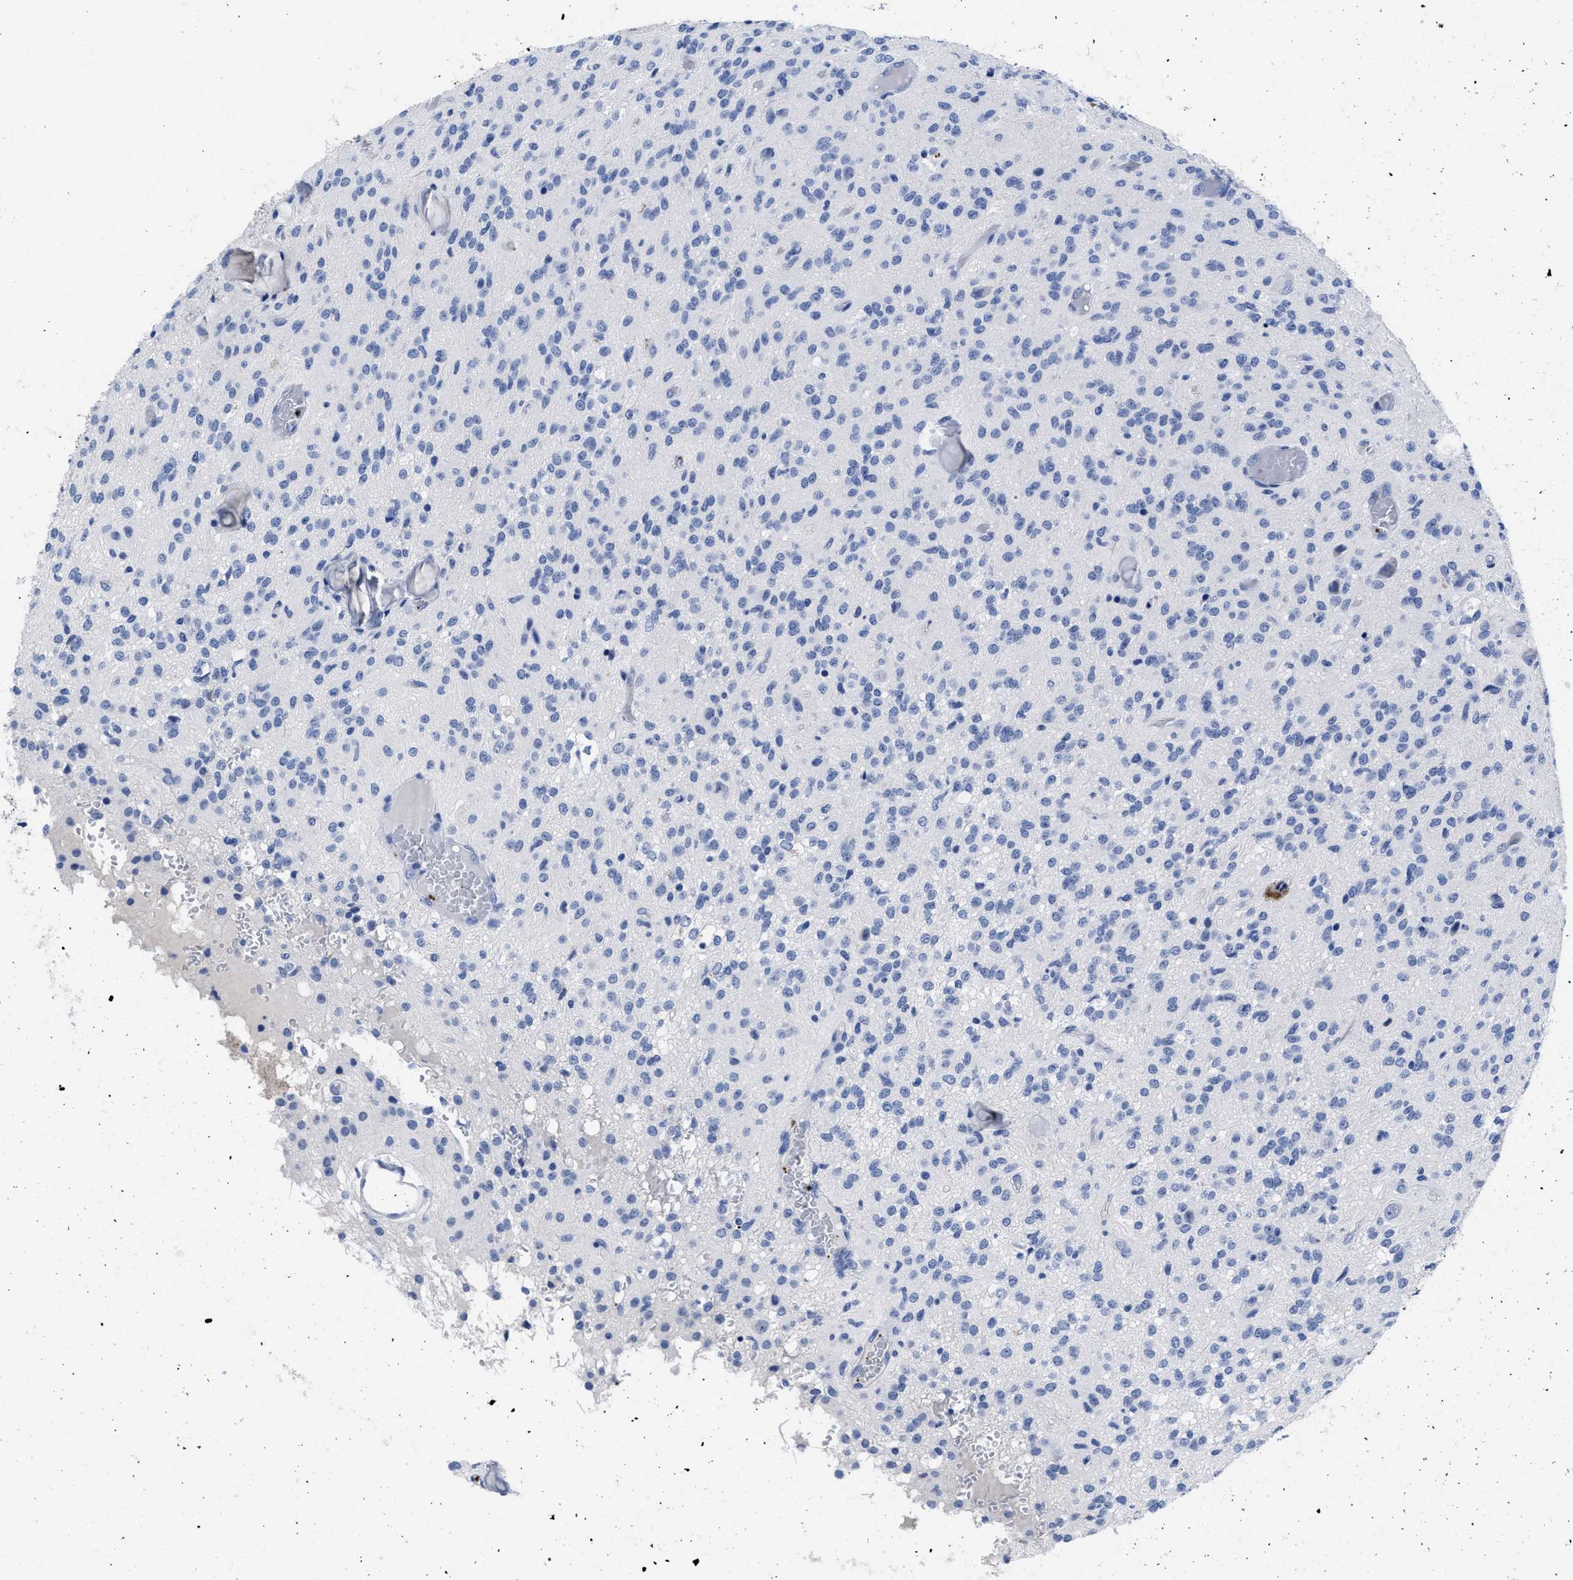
{"staining": {"intensity": "negative", "quantity": "none", "location": "none"}, "tissue": "glioma", "cell_type": "Tumor cells", "image_type": "cancer", "snomed": [{"axis": "morphology", "description": "Glioma, malignant, High grade"}, {"axis": "topography", "description": "Brain"}], "caption": "Tumor cells are negative for protein expression in human glioma.", "gene": "TREML1", "patient": {"sex": "female", "age": 59}}